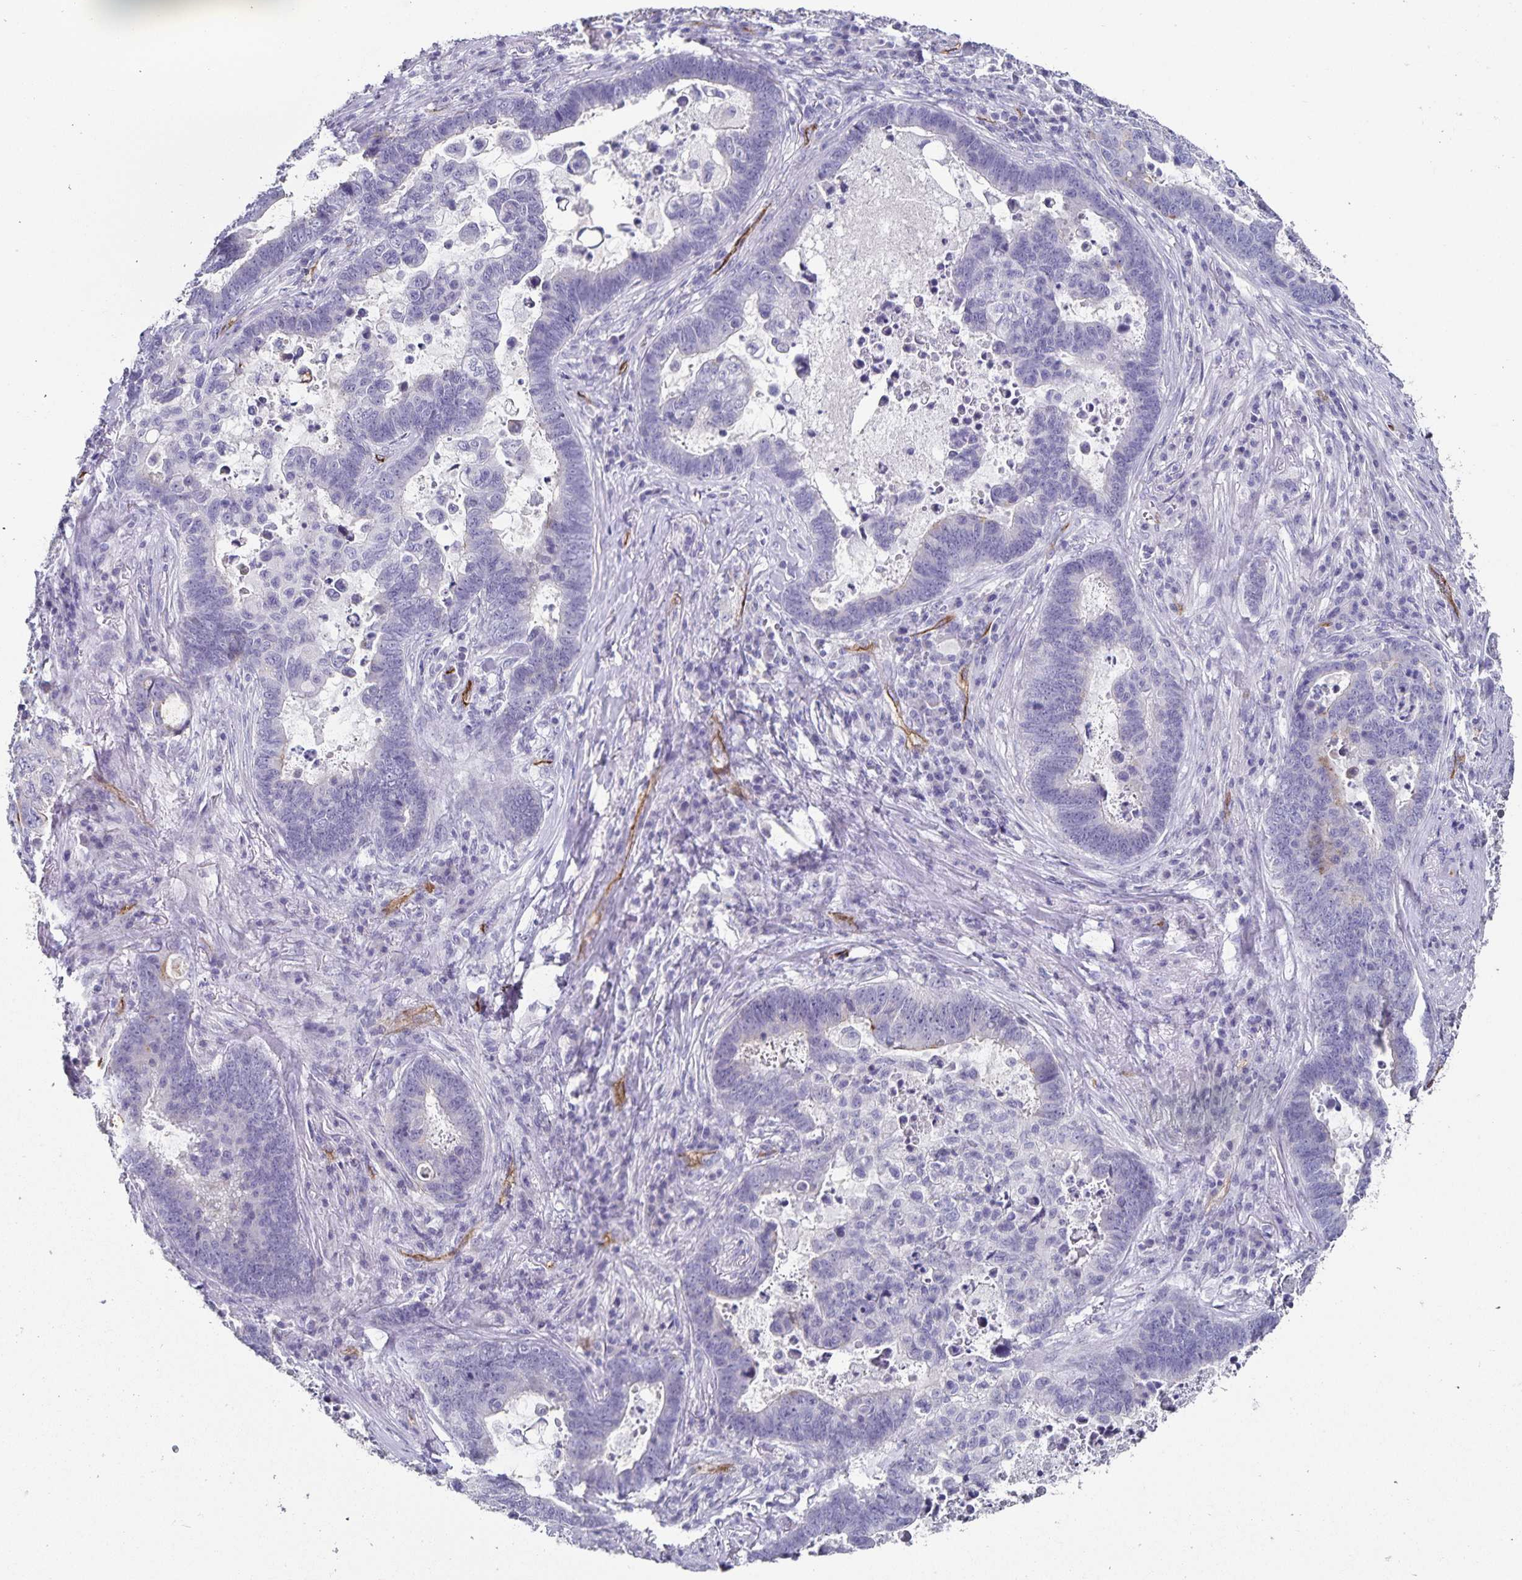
{"staining": {"intensity": "negative", "quantity": "none", "location": "none"}, "tissue": "lung cancer", "cell_type": "Tumor cells", "image_type": "cancer", "snomed": [{"axis": "morphology", "description": "Aneuploidy"}, {"axis": "morphology", "description": "Adenocarcinoma, NOS"}, {"axis": "morphology", "description": "Adenocarcinoma primary or metastatic"}, {"axis": "topography", "description": "Lung"}], "caption": "This is an IHC micrograph of human lung cancer. There is no positivity in tumor cells.", "gene": "PODXL", "patient": {"sex": "female", "age": 75}}